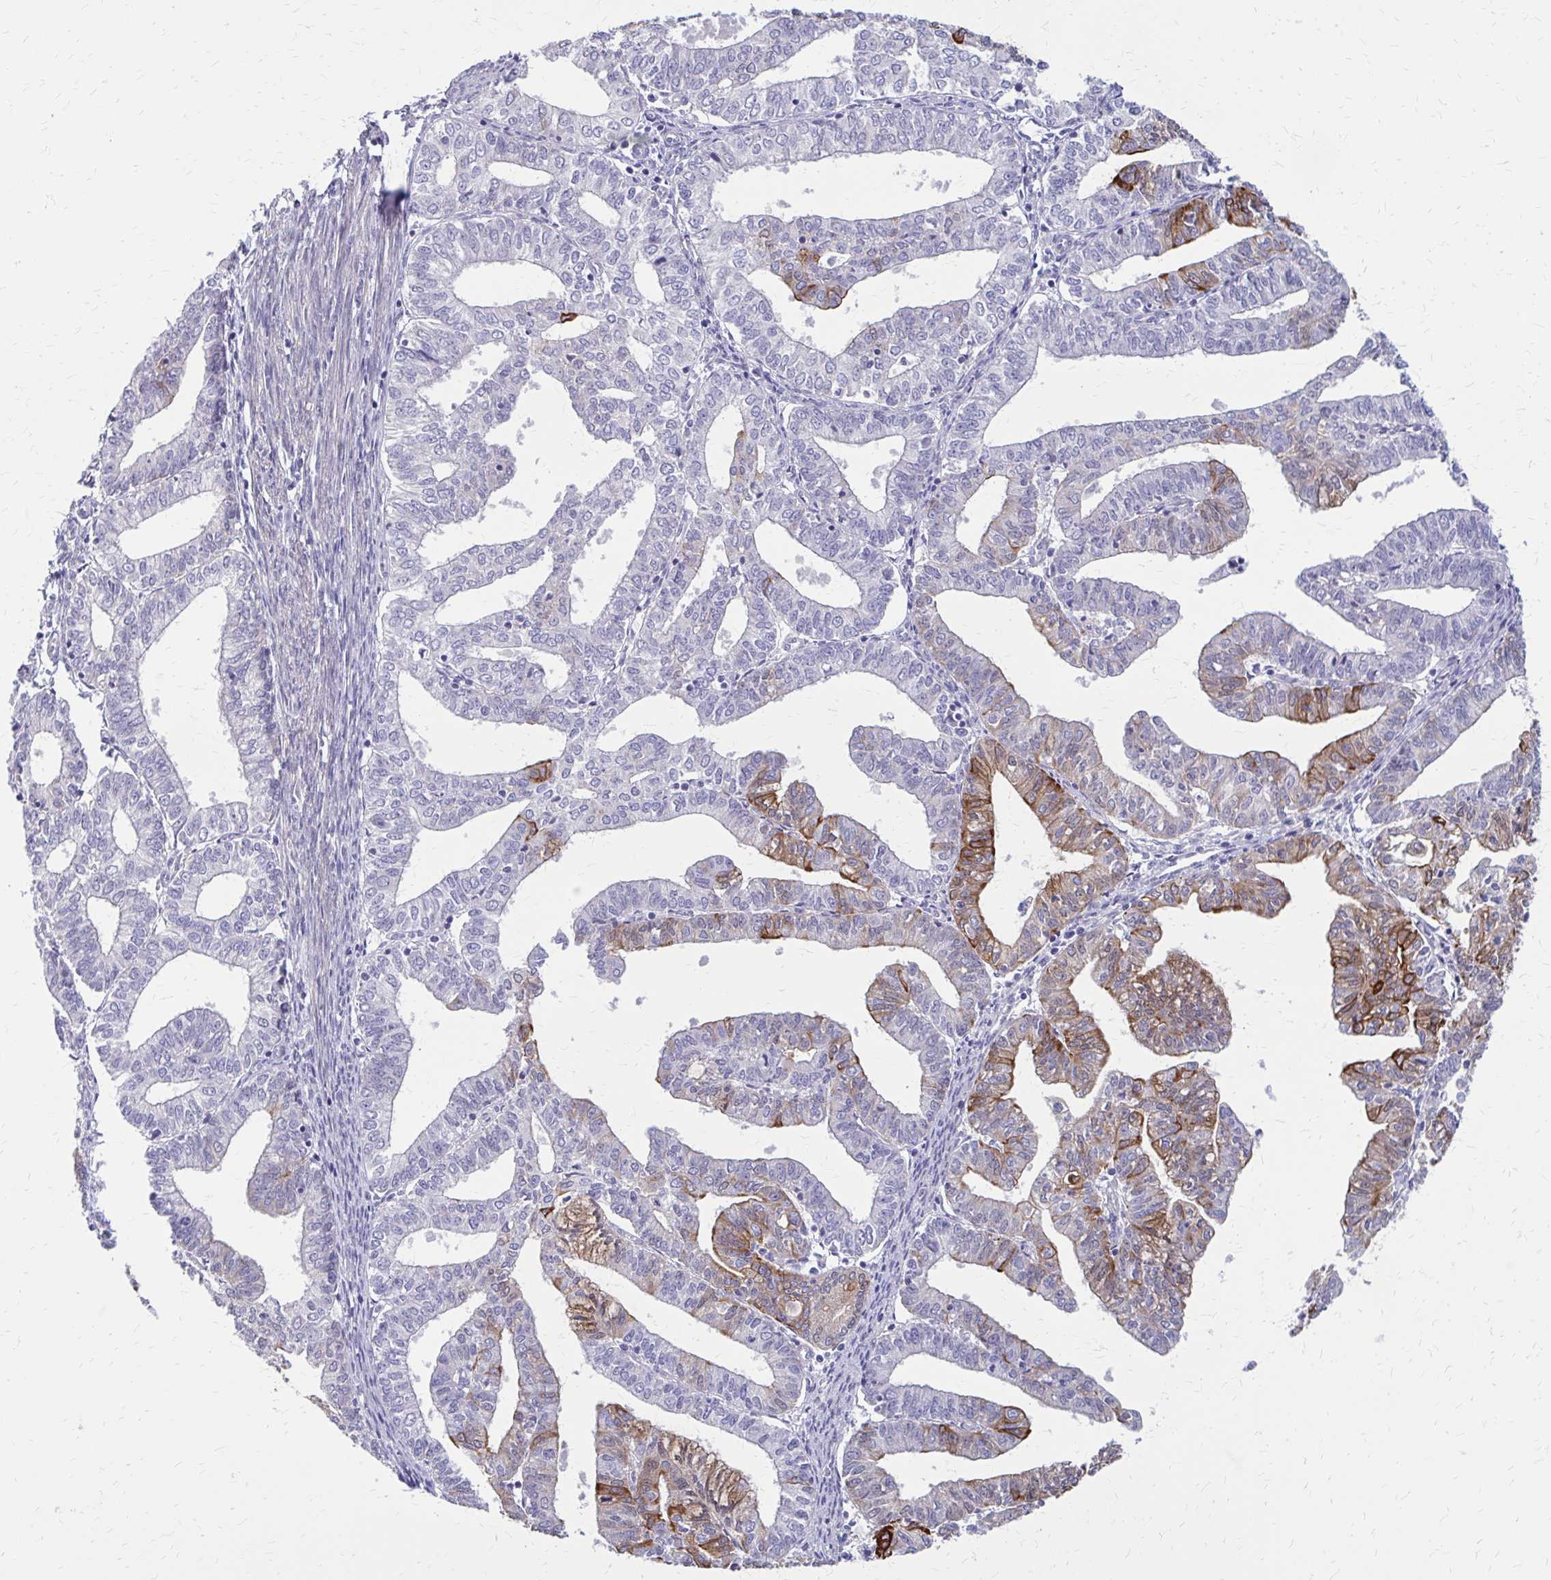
{"staining": {"intensity": "moderate", "quantity": "<25%", "location": "cytoplasmic/membranous"}, "tissue": "endometrial cancer", "cell_type": "Tumor cells", "image_type": "cancer", "snomed": [{"axis": "morphology", "description": "Adenocarcinoma, NOS"}, {"axis": "topography", "description": "Endometrium"}], "caption": "This is a histology image of IHC staining of endometrial adenocarcinoma, which shows moderate staining in the cytoplasmic/membranous of tumor cells.", "gene": "GLYATL2", "patient": {"sex": "female", "age": 61}}